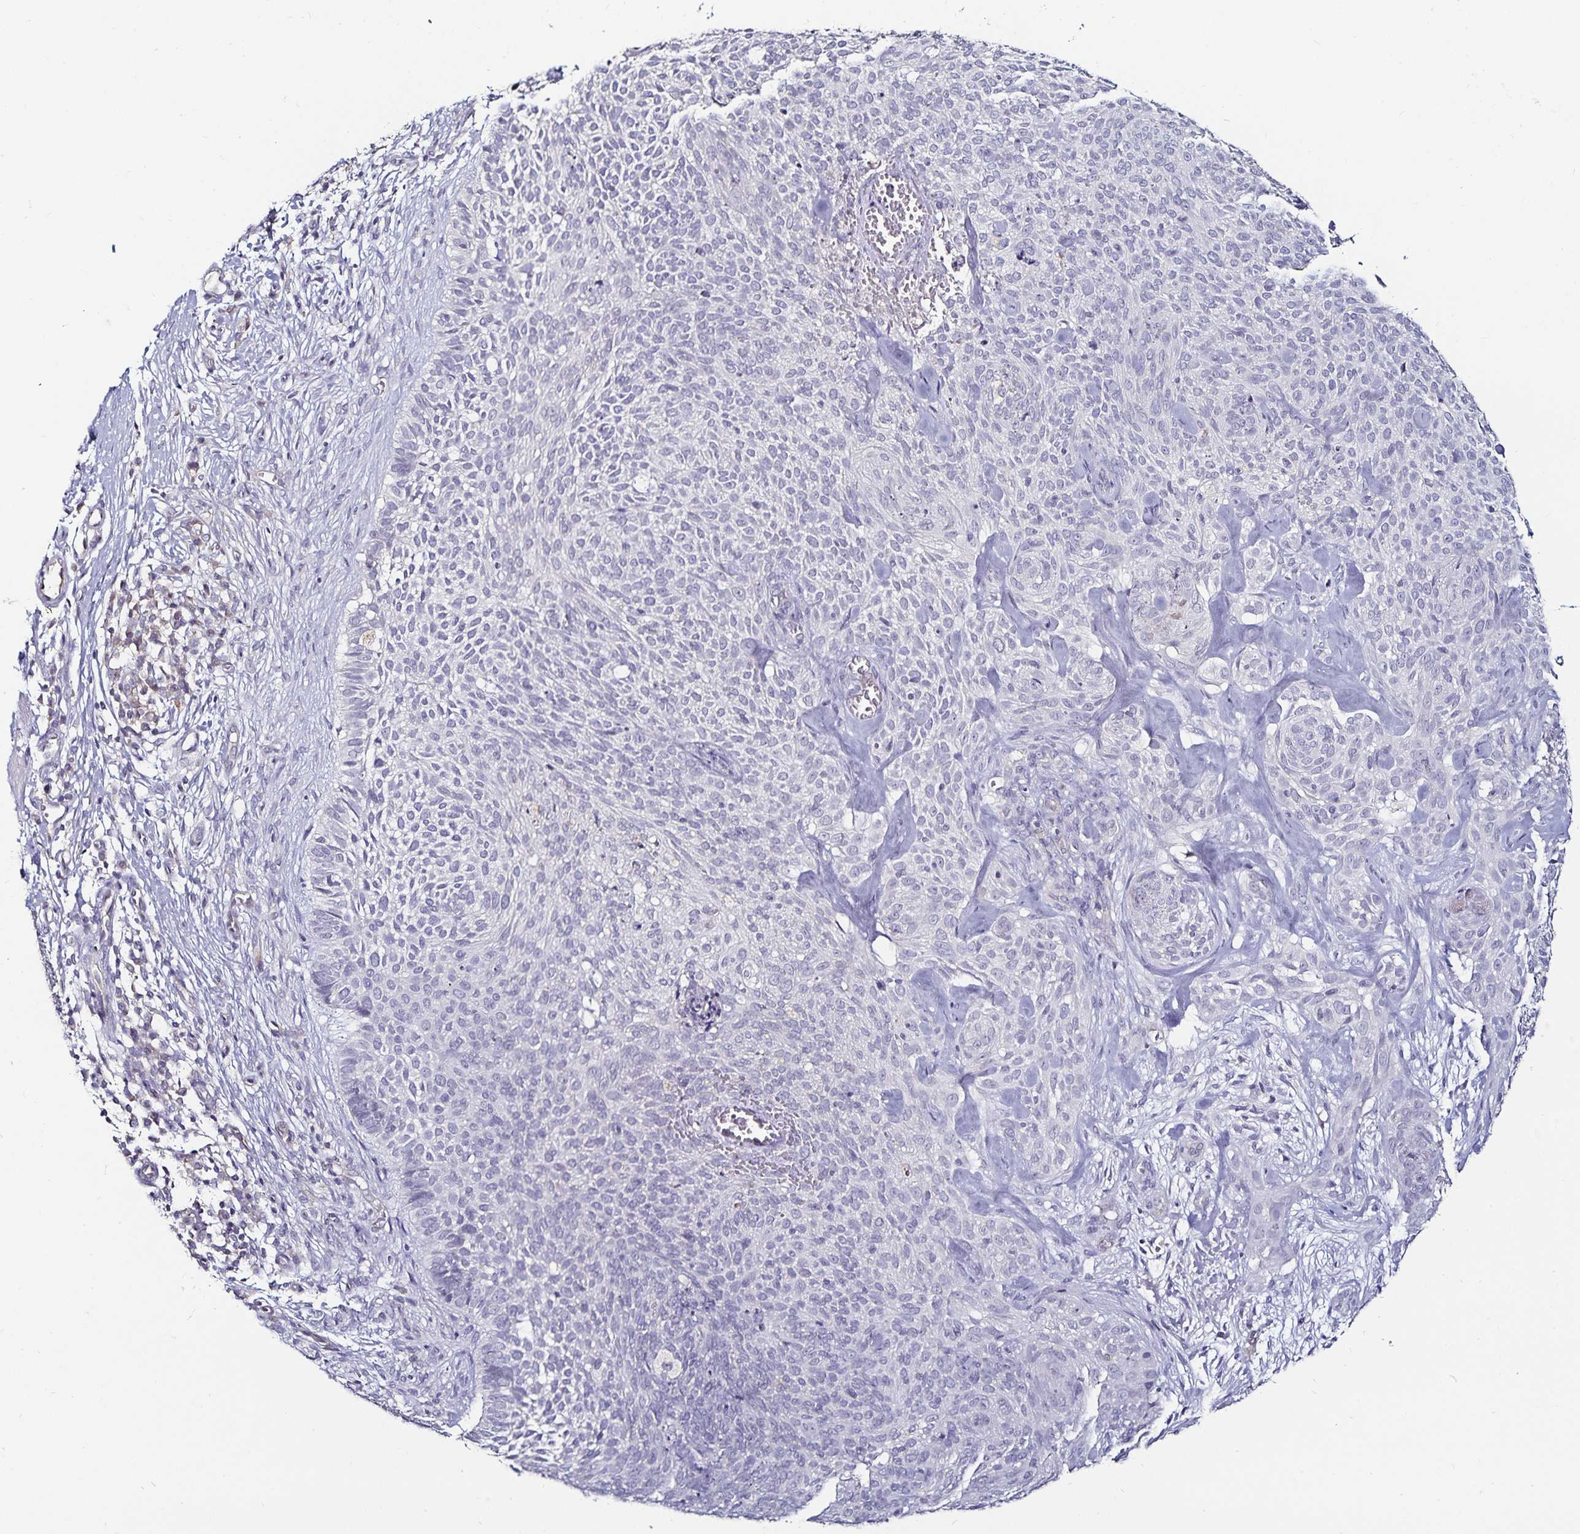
{"staining": {"intensity": "negative", "quantity": "none", "location": "none"}, "tissue": "skin cancer", "cell_type": "Tumor cells", "image_type": "cancer", "snomed": [{"axis": "morphology", "description": "Basal cell carcinoma"}, {"axis": "topography", "description": "Skin"}, {"axis": "topography", "description": "Skin of face"}], "caption": "An immunohistochemistry (IHC) photomicrograph of basal cell carcinoma (skin) is shown. There is no staining in tumor cells of basal cell carcinoma (skin).", "gene": "ACSL5", "patient": {"sex": "female", "age": 82}}